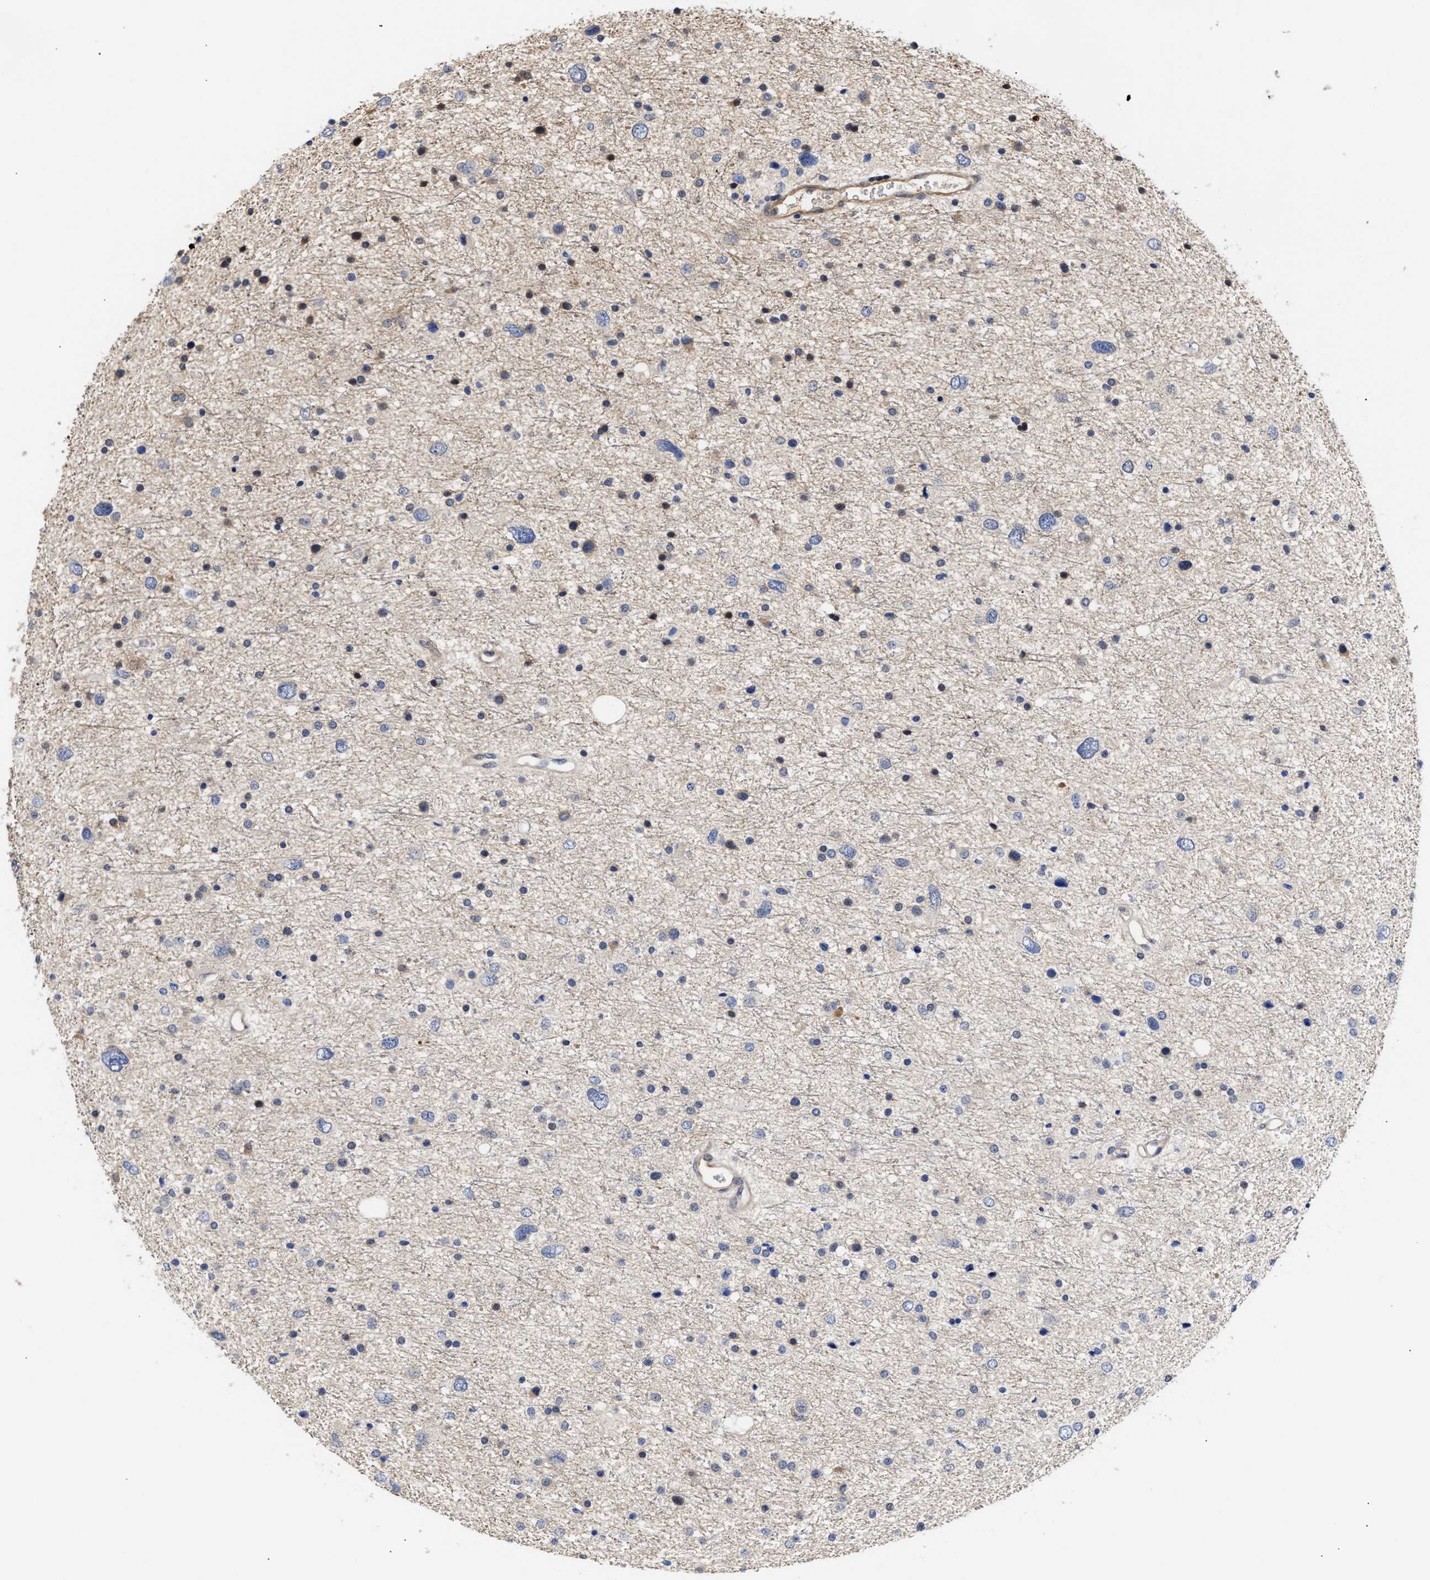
{"staining": {"intensity": "negative", "quantity": "none", "location": "none"}, "tissue": "glioma", "cell_type": "Tumor cells", "image_type": "cancer", "snomed": [{"axis": "morphology", "description": "Glioma, malignant, Low grade"}, {"axis": "topography", "description": "Brain"}], "caption": "High magnification brightfield microscopy of glioma stained with DAB (brown) and counterstained with hematoxylin (blue): tumor cells show no significant positivity.", "gene": "KLHDC1", "patient": {"sex": "female", "age": 37}}